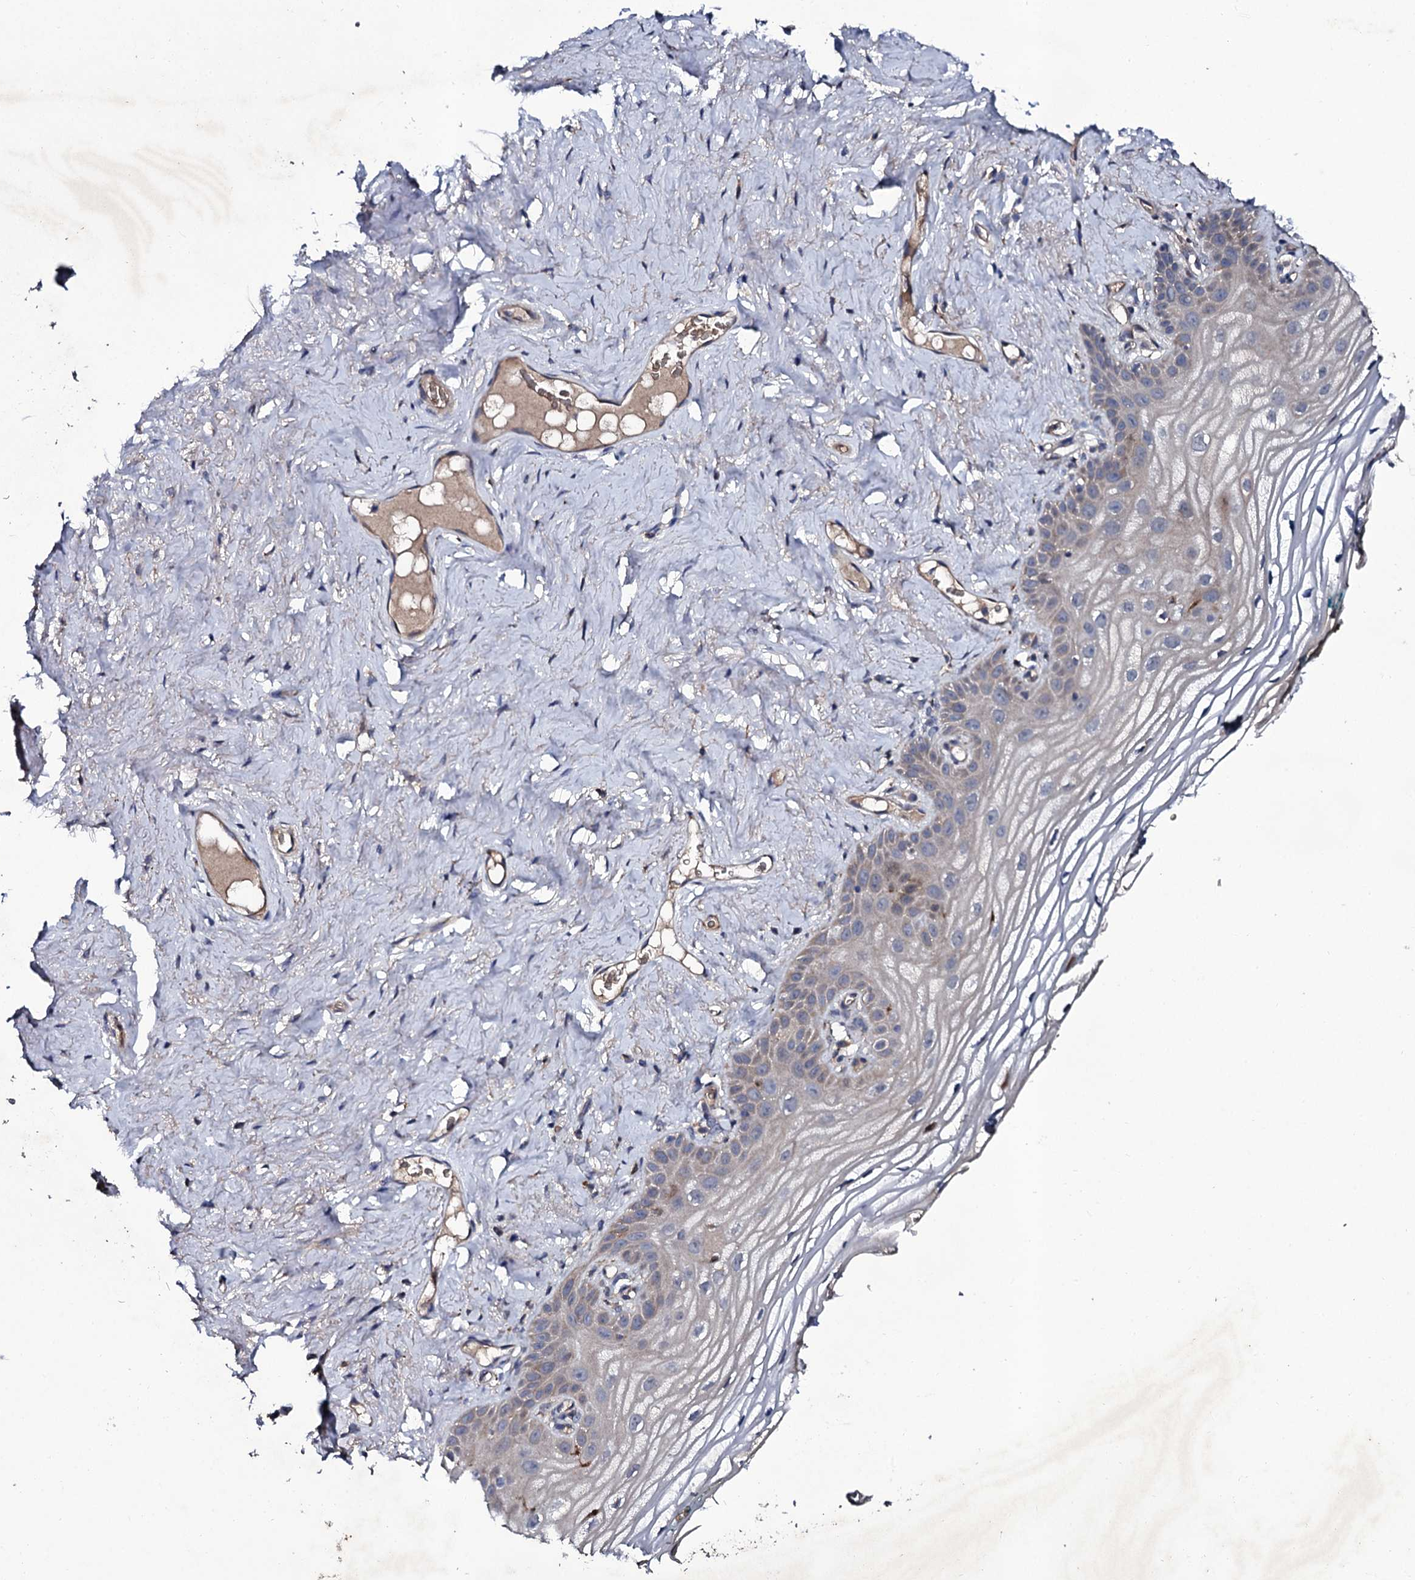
{"staining": {"intensity": "weak", "quantity": "<25%", "location": "cytoplasmic/membranous"}, "tissue": "vagina", "cell_type": "Squamous epithelial cells", "image_type": "normal", "snomed": [{"axis": "morphology", "description": "Normal tissue, NOS"}, {"axis": "topography", "description": "Vagina"}], "caption": "The IHC image has no significant staining in squamous epithelial cells of vagina. (DAB (3,3'-diaminobenzidine) immunohistochemistry, high magnification).", "gene": "LRRC28", "patient": {"sex": "female", "age": 68}}